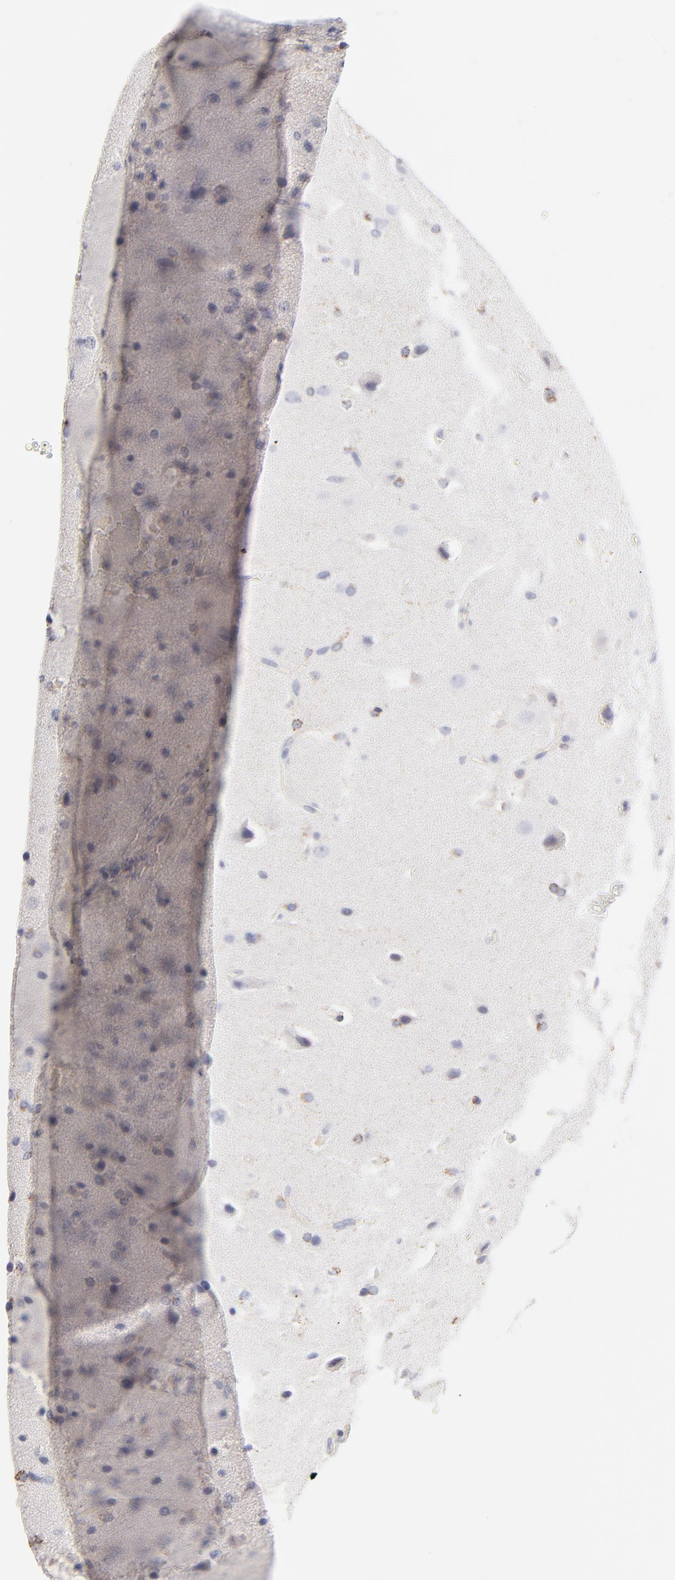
{"staining": {"intensity": "negative", "quantity": "none", "location": "none"}, "tissue": "glioma", "cell_type": "Tumor cells", "image_type": "cancer", "snomed": [{"axis": "morphology", "description": "Glioma, malignant, Low grade"}, {"axis": "topography", "description": "Cerebral cortex"}], "caption": "A high-resolution histopathology image shows immunohistochemistry staining of glioma, which displays no significant staining in tumor cells.", "gene": "TST", "patient": {"sex": "female", "age": 47}}